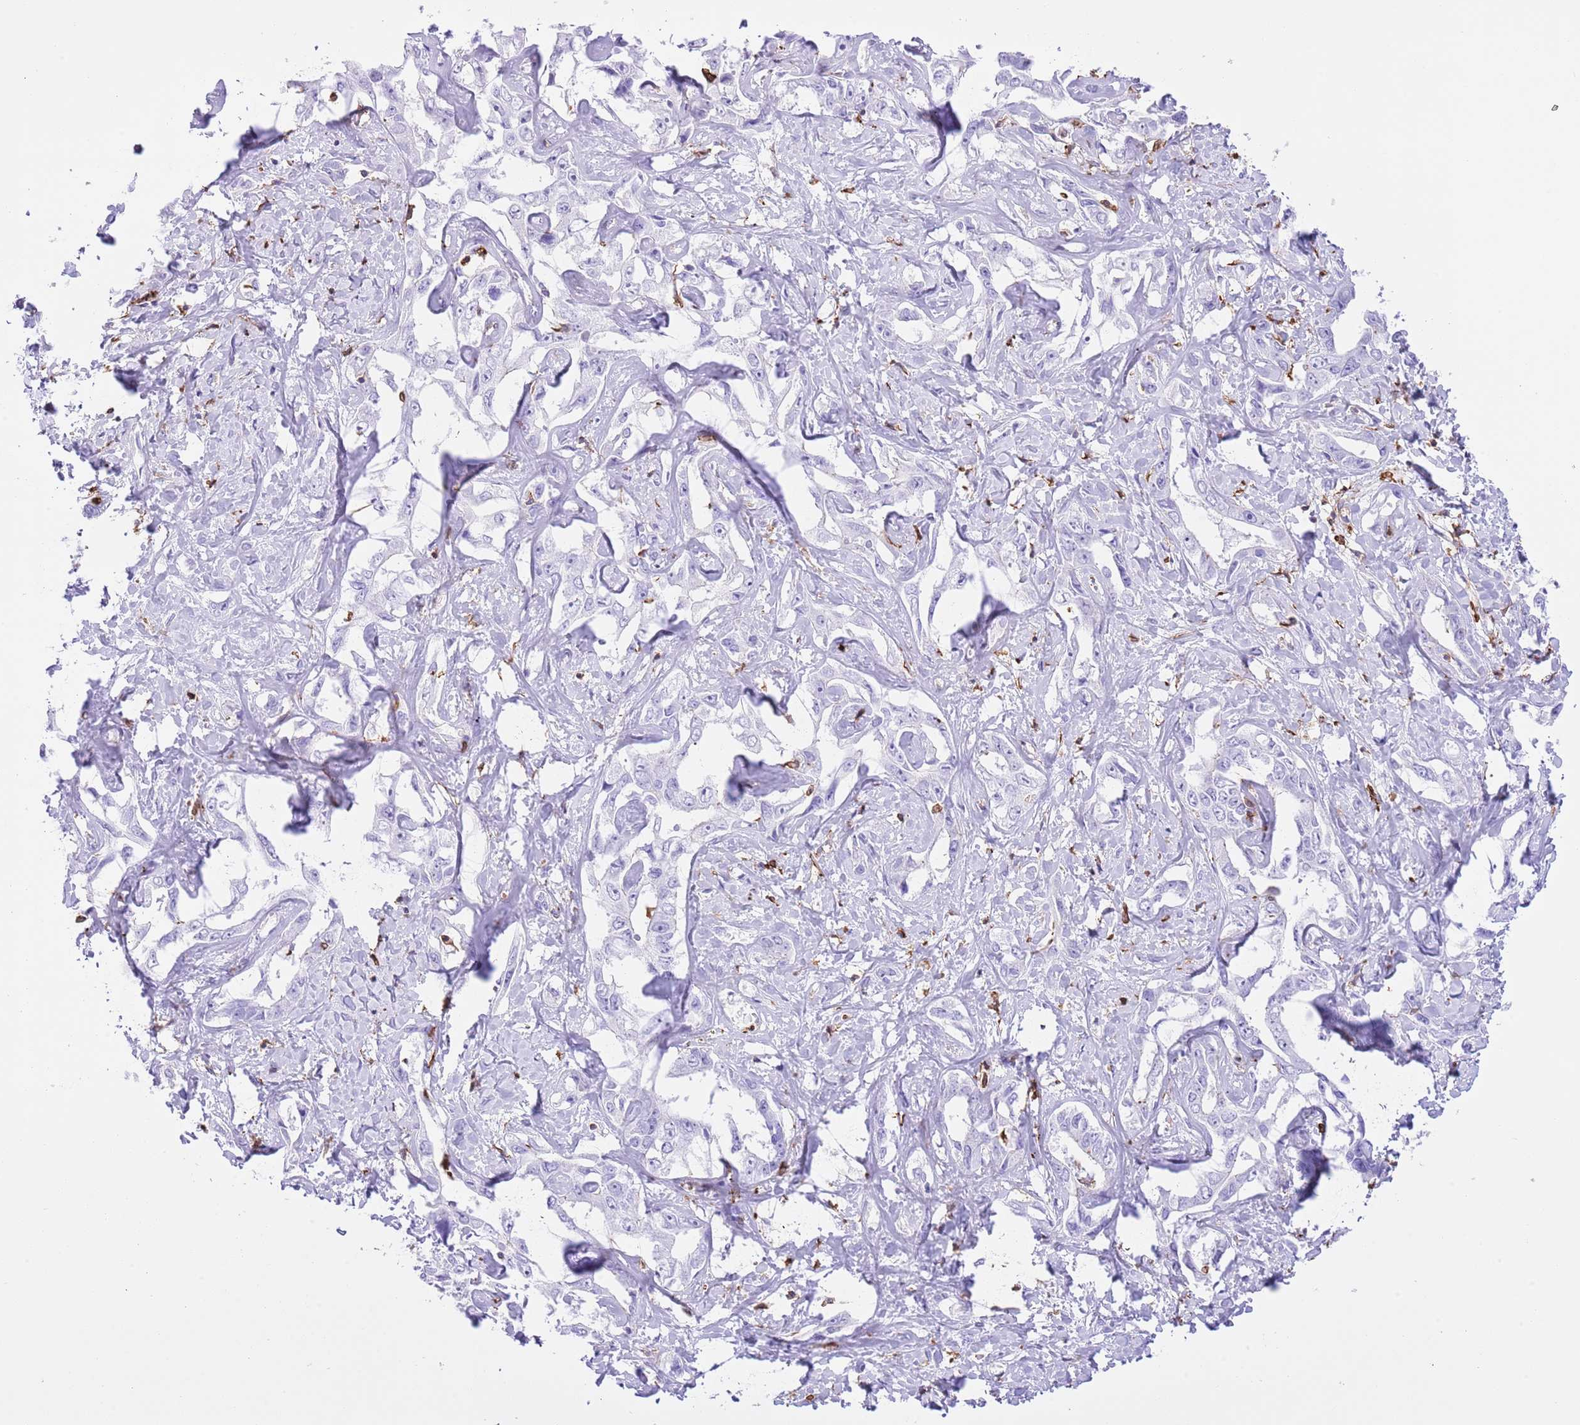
{"staining": {"intensity": "negative", "quantity": "none", "location": "none"}, "tissue": "liver cancer", "cell_type": "Tumor cells", "image_type": "cancer", "snomed": [{"axis": "morphology", "description": "Cholangiocarcinoma"}, {"axis": "topography", "description": "Liver"}], "caption": "This histopathology image is of cholangiocarcinoma (liver) stained with immunohistochemistry to label a protein in brown with the nuclei are counter-stained blue. There is no expression in tumor cells. (Brightfield microscopy of DAB IHC at high magnification).", "gene": "EFHD2", "patient": {"sex": "male", "age": 59}}